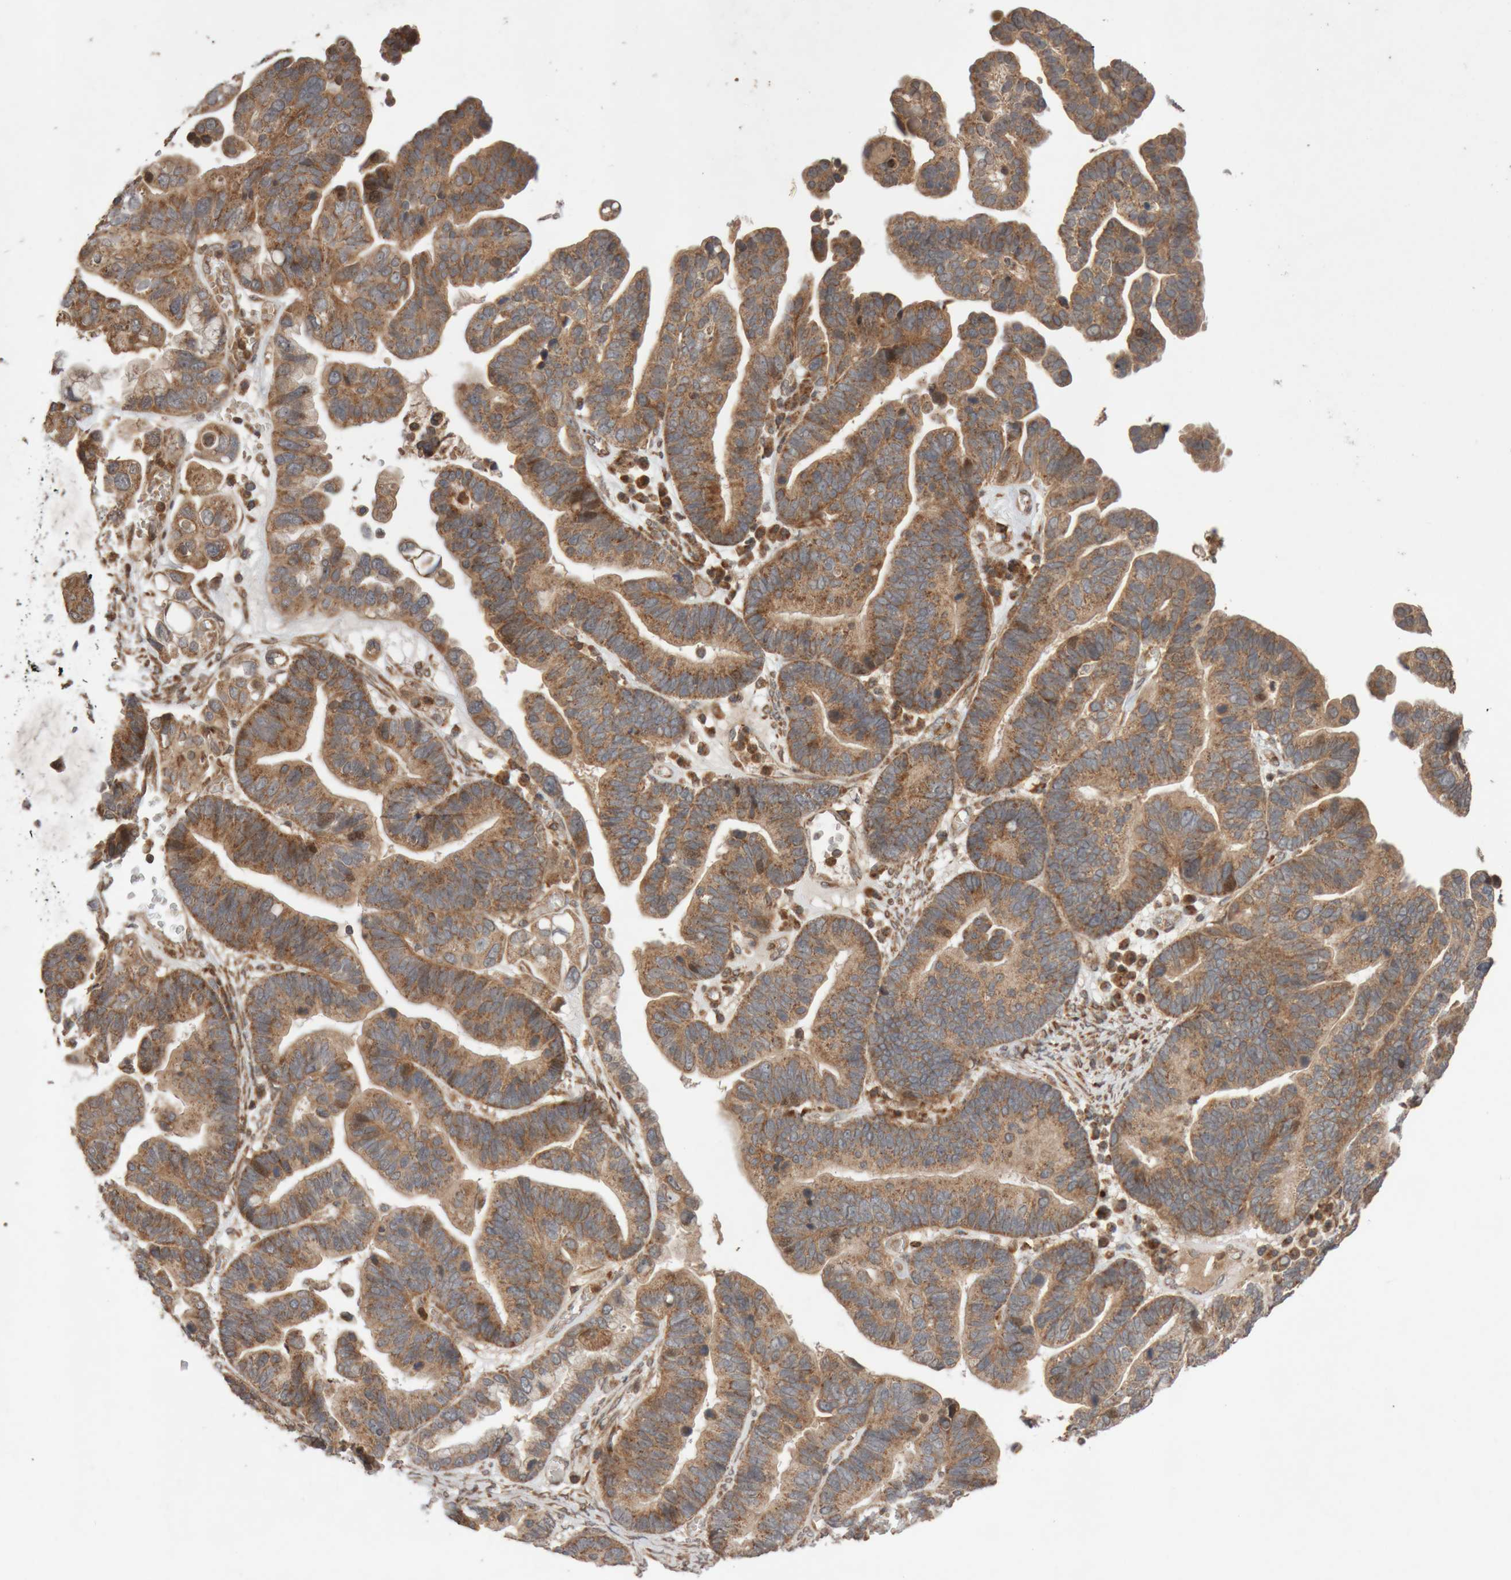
{"staining": {"intensity": "moderate", "quantity": ">75%", "location": "cytoplasmic/membranous"}, "tissue": "ovarian cancer", "cell_type": "Tumor cells", "image_type": "cancer", "snomed": [{"axis": "morphology", "description": "Cystadenocarcinoma, serous, NOS"}, {"axis": "topography", "description": "Ovary"}], "caption": "Protein staining demonstrates moderate cytoplasmic/membranous staining in about >75% of tumor cells in ovarian cancer. The staining is performed using DAB (3,3'-diaminobenzidine) brown chromogen to label protein expression. The nuclei are counter-stained blue using hematoxylin.", "gene": "KIF21B", "patient": {"sex": "female", "age": 56}}